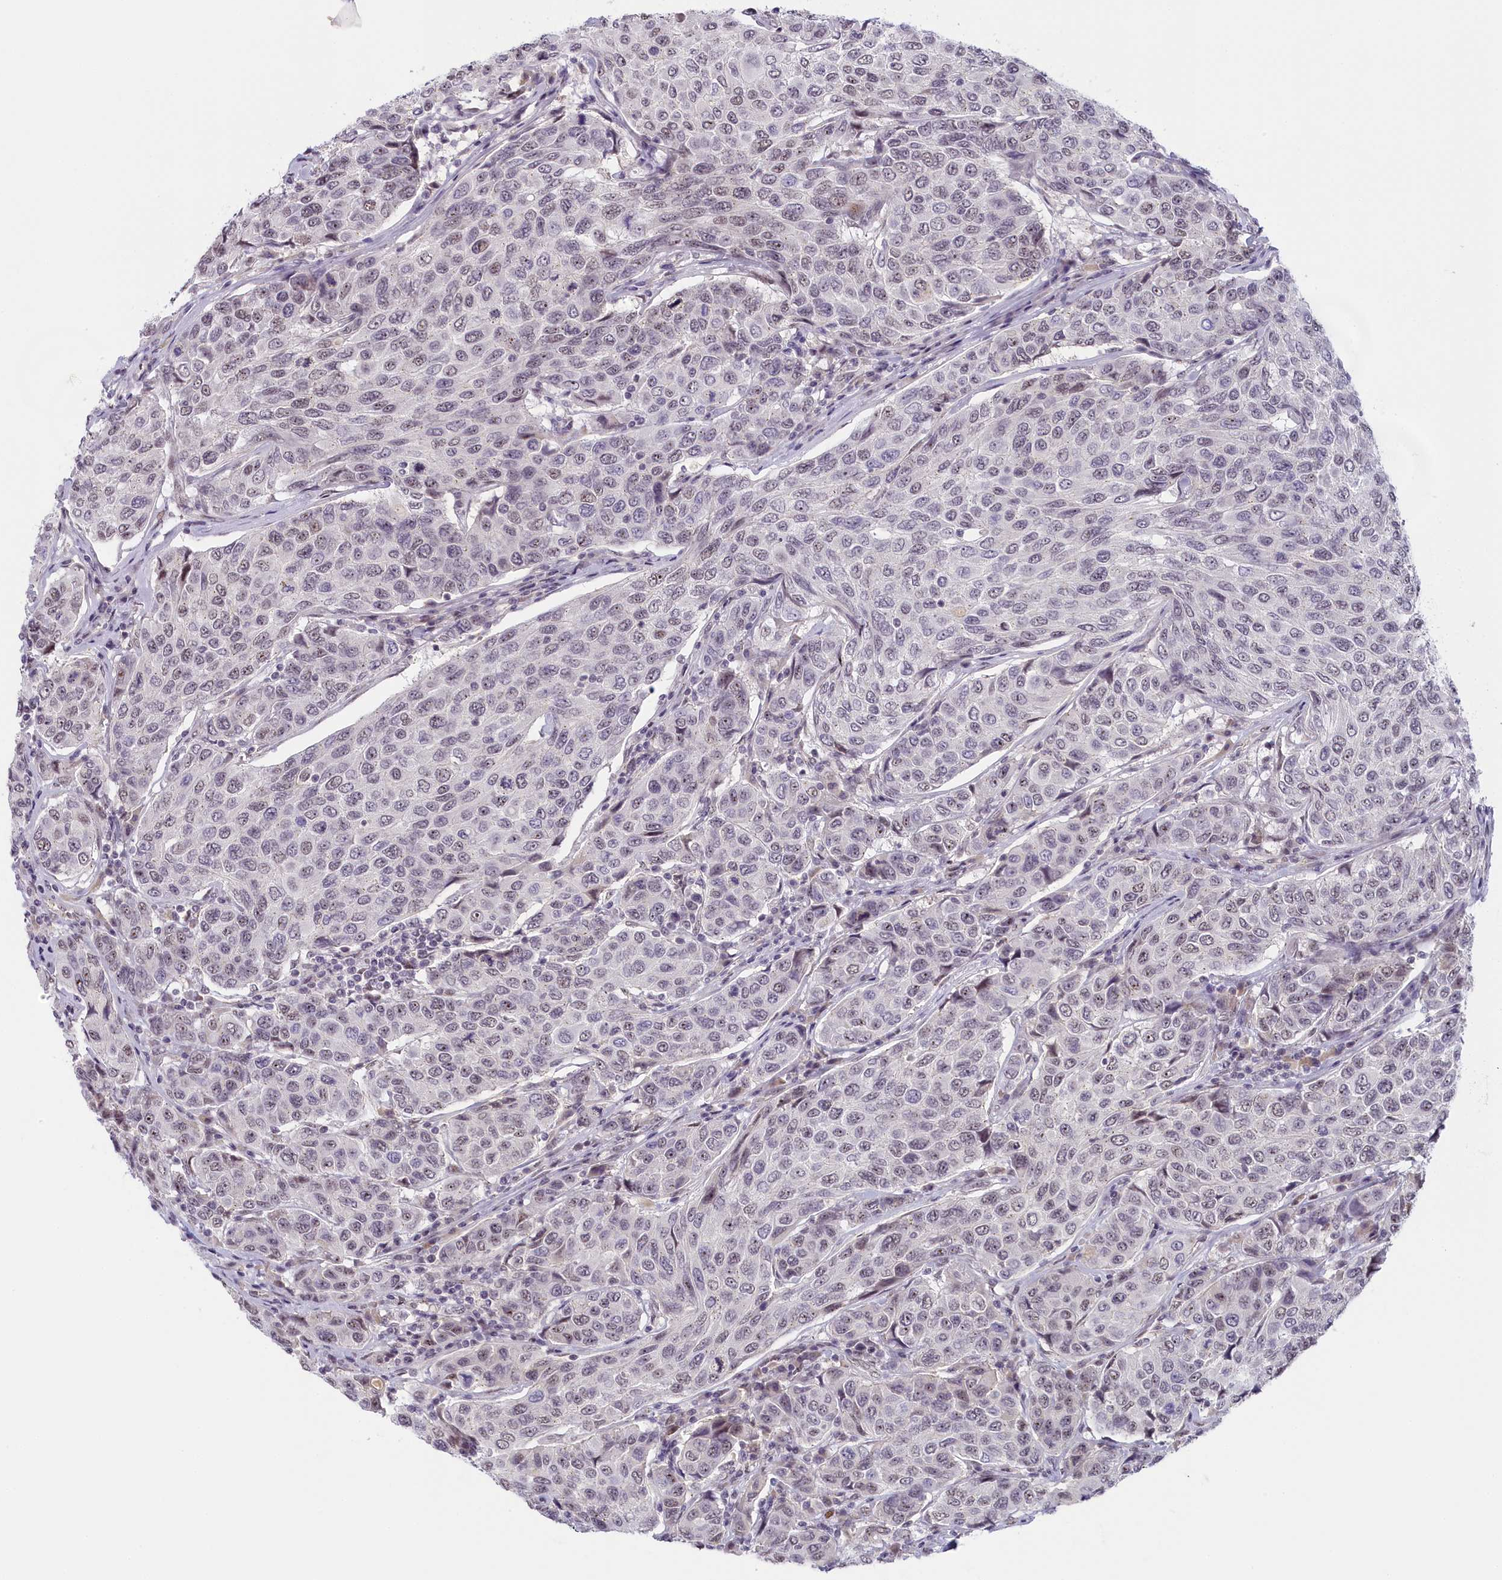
{"staining": {"intensity": "weak", "quantity": "<25%", "location": "nuclear"}, "tissue": "breast cancer", "cell_type": "Tumor cells", "image_type": "cancer", "snomed": [{"axis": "morphology", "description": "Duct carcinoma"}, {"axis": "topography", "description": "Breast"}], "caption": "DAB (3,3'-diaminobenzidine) immunohistochemical staining of human breast cancer displays no significant positivity in tumor cells.", "gene": "SEC31B", "patient": {"sex": "female", "age": 55}}